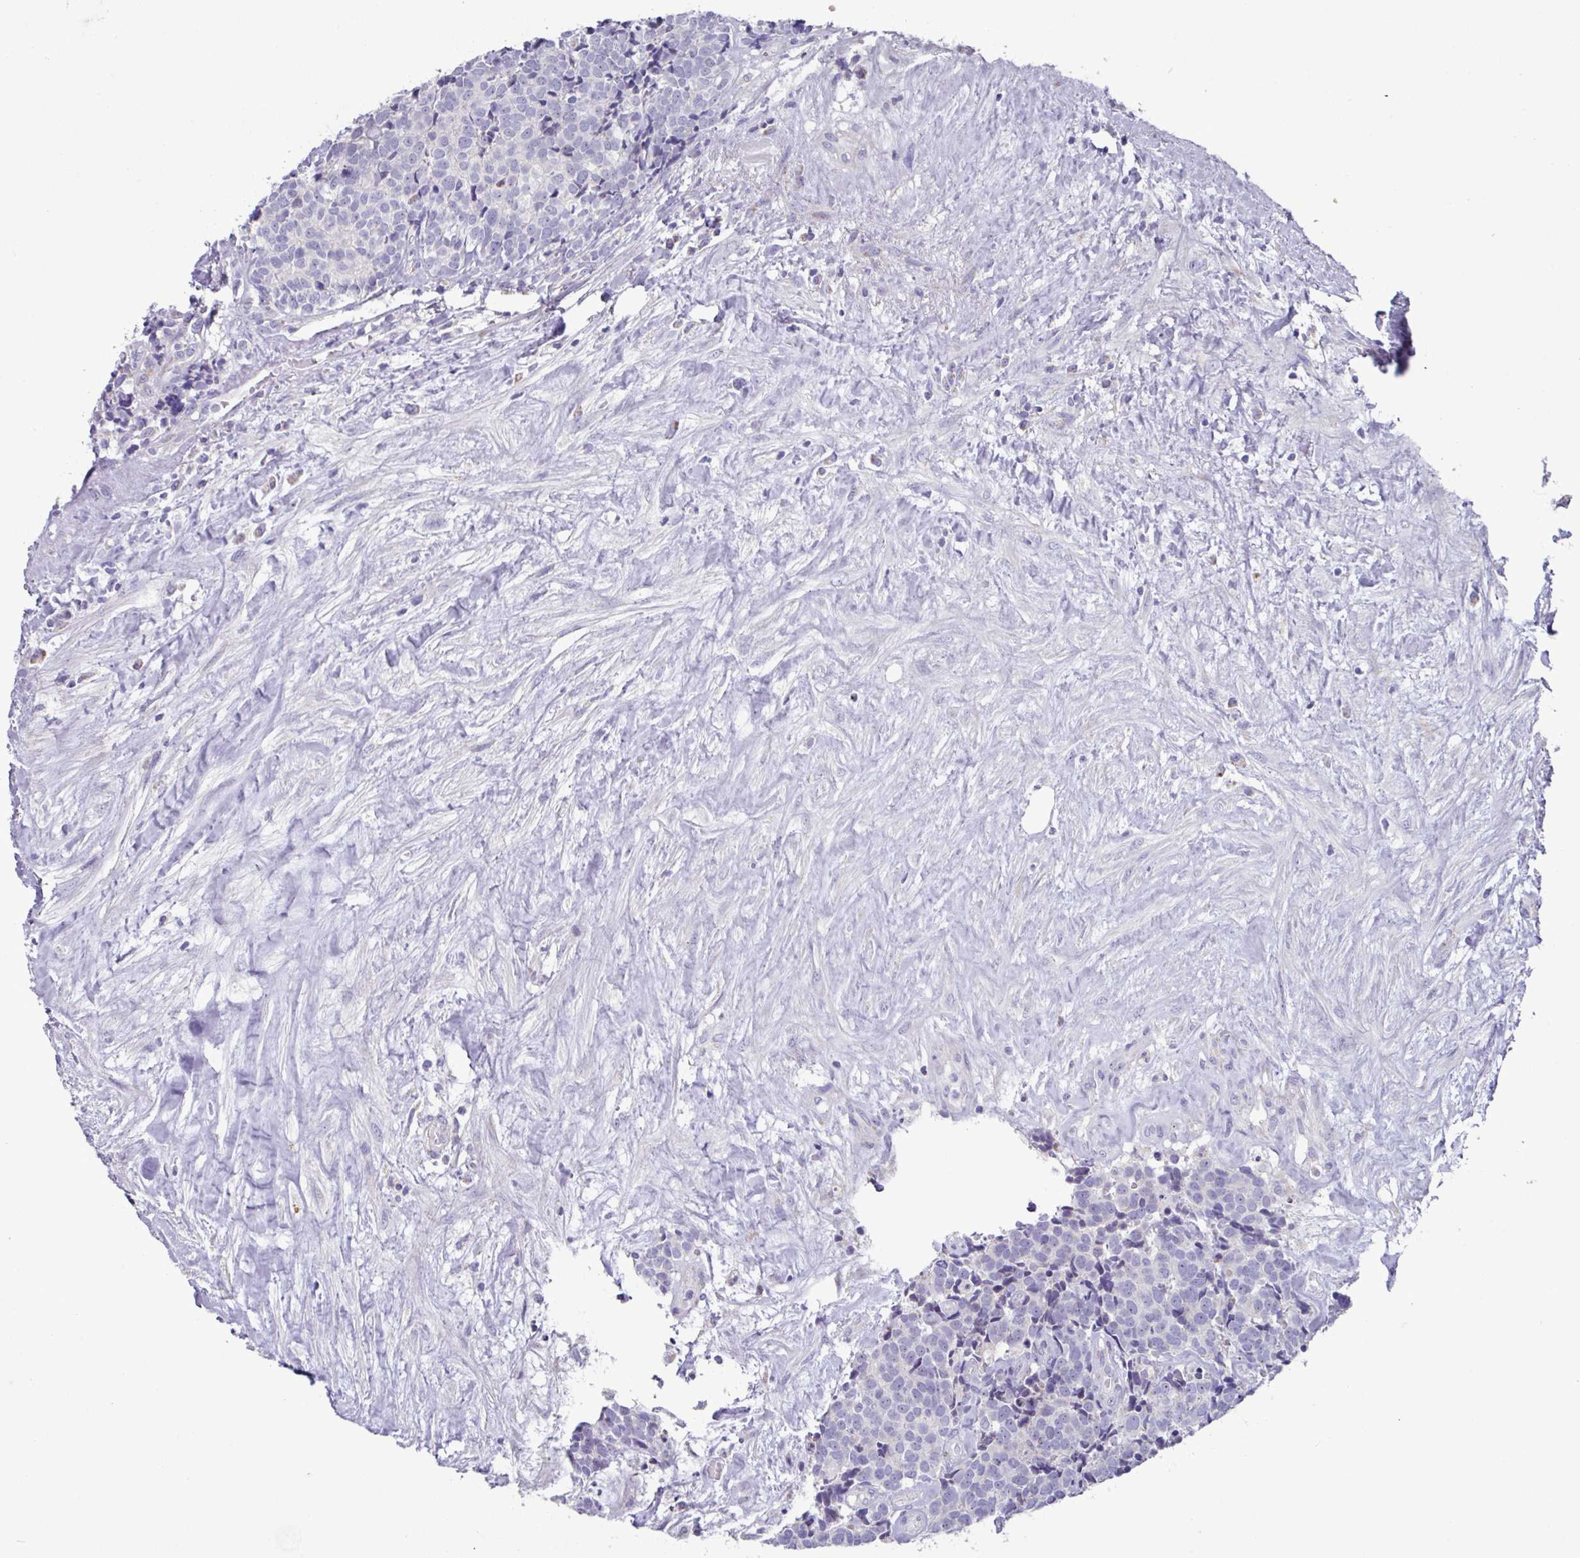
{"staining": {"intensity": "negative", "quantity": "none", "location": "none"}, "tissue": "carcinoid", "cell_type": "Tumor cells", "image_type": "cancer", "snomed": [{"axis": "morphology", "description": "Carcinoid, malignant, NOS"}, {"axis": "topography", "description": "Skin"}], "caption": "Immunohistochemical staining of carcinoid (malignant) shows no significant staining in tumor cells.", "gene": "MT-ND4", "patient": {"sex": "female", "age": 79}}